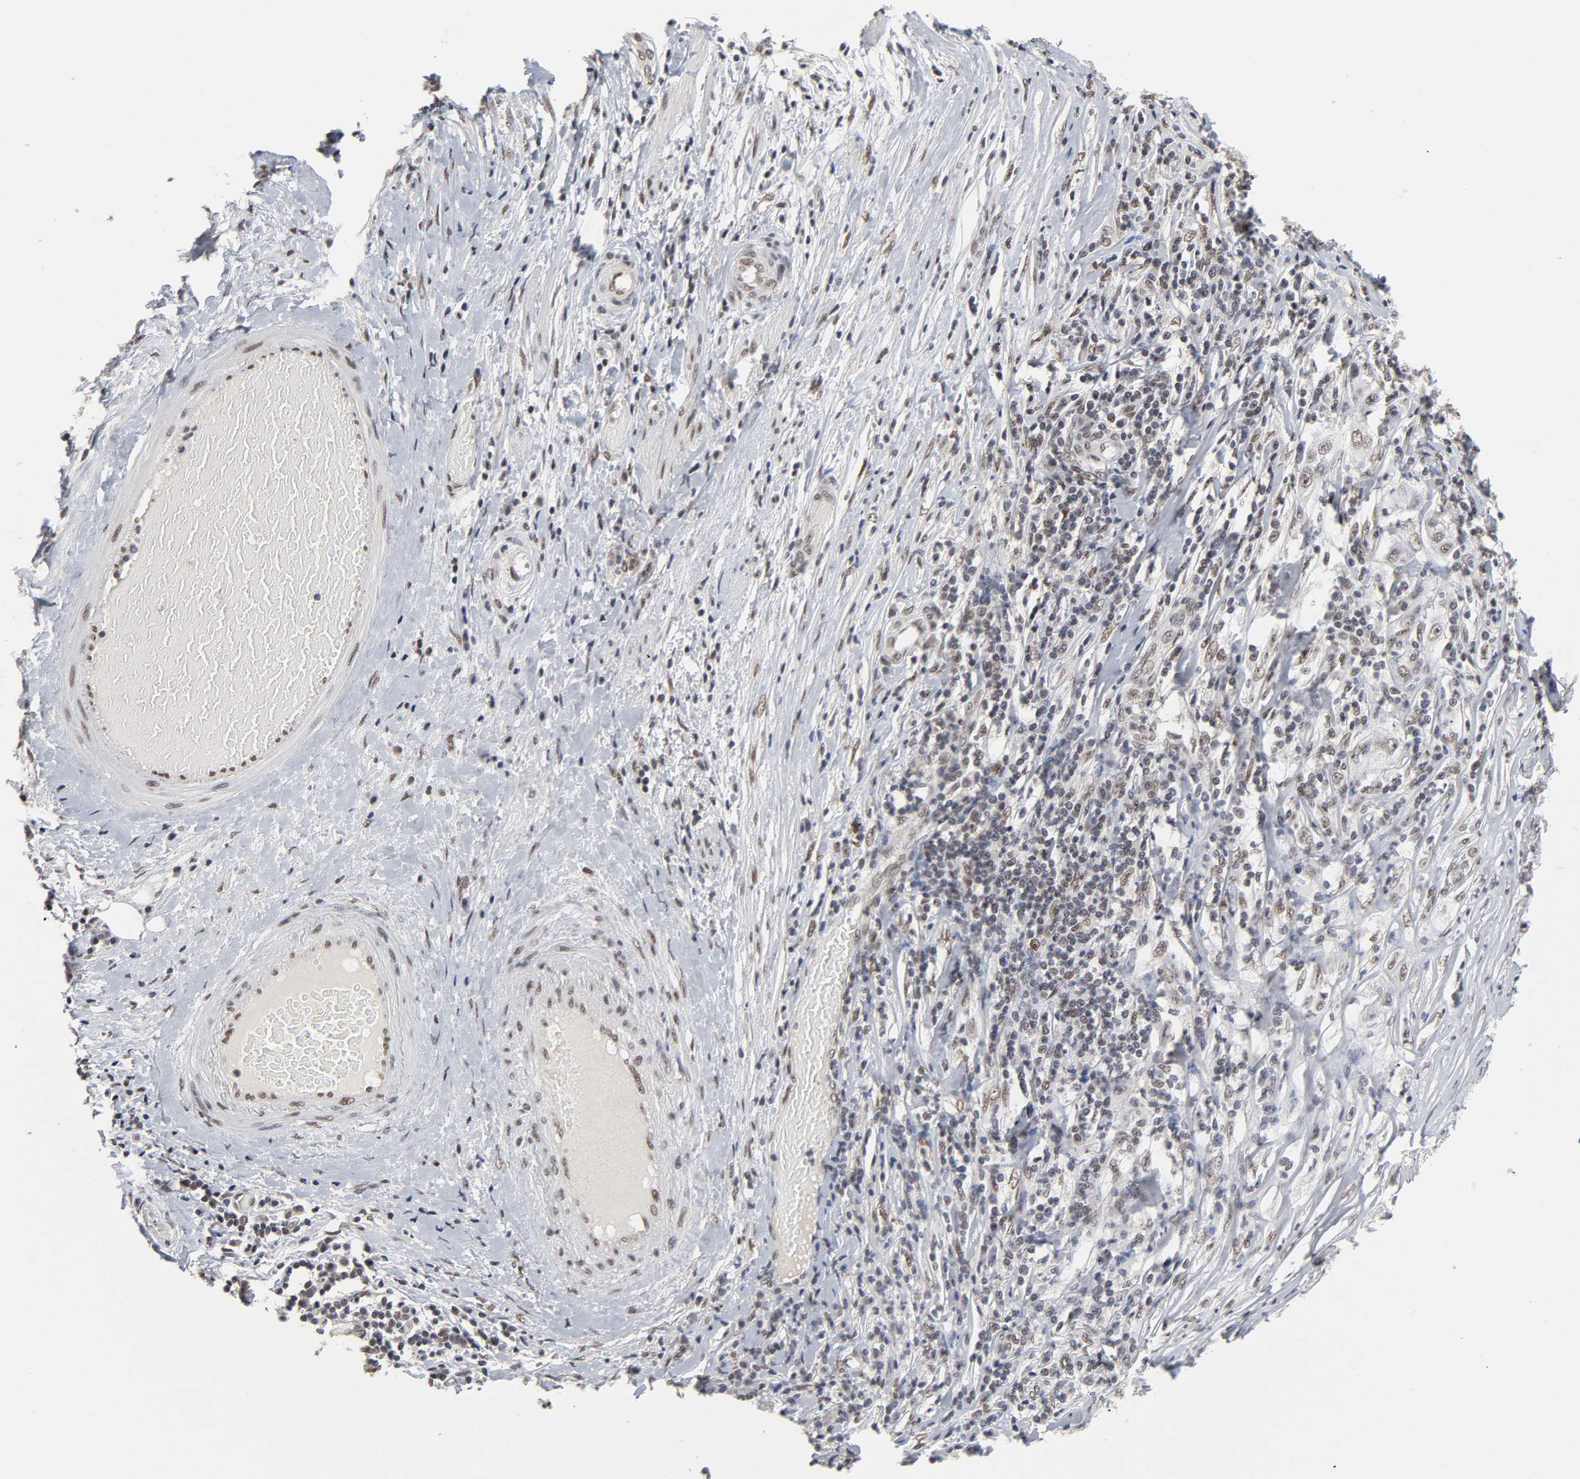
{"staining": {"intensity": "weak", "quantity": "<25%", "location": "nuclear"}, "tissue": "lung cancer", "cell_type": "Tumor cells", "image_type": "cancer", "snomed": [{"axis": "morphology", "description": "Inflammation, NOS"}, {"axis": "morphology", "description": "Squamous cell carcinoma, NOS"}, {"axis": "topography", "description": "Lymph node"}, {"axis": "topography", "description": "Soft tissue"}, {"axis": "topography", "description": "Lung"}], "caption": "Tumor cells show no significant expression in lung cancer (squamous cell carcinoma).", "gene": "TRIM33", "patient": {"sex": "male", "age": 66}}